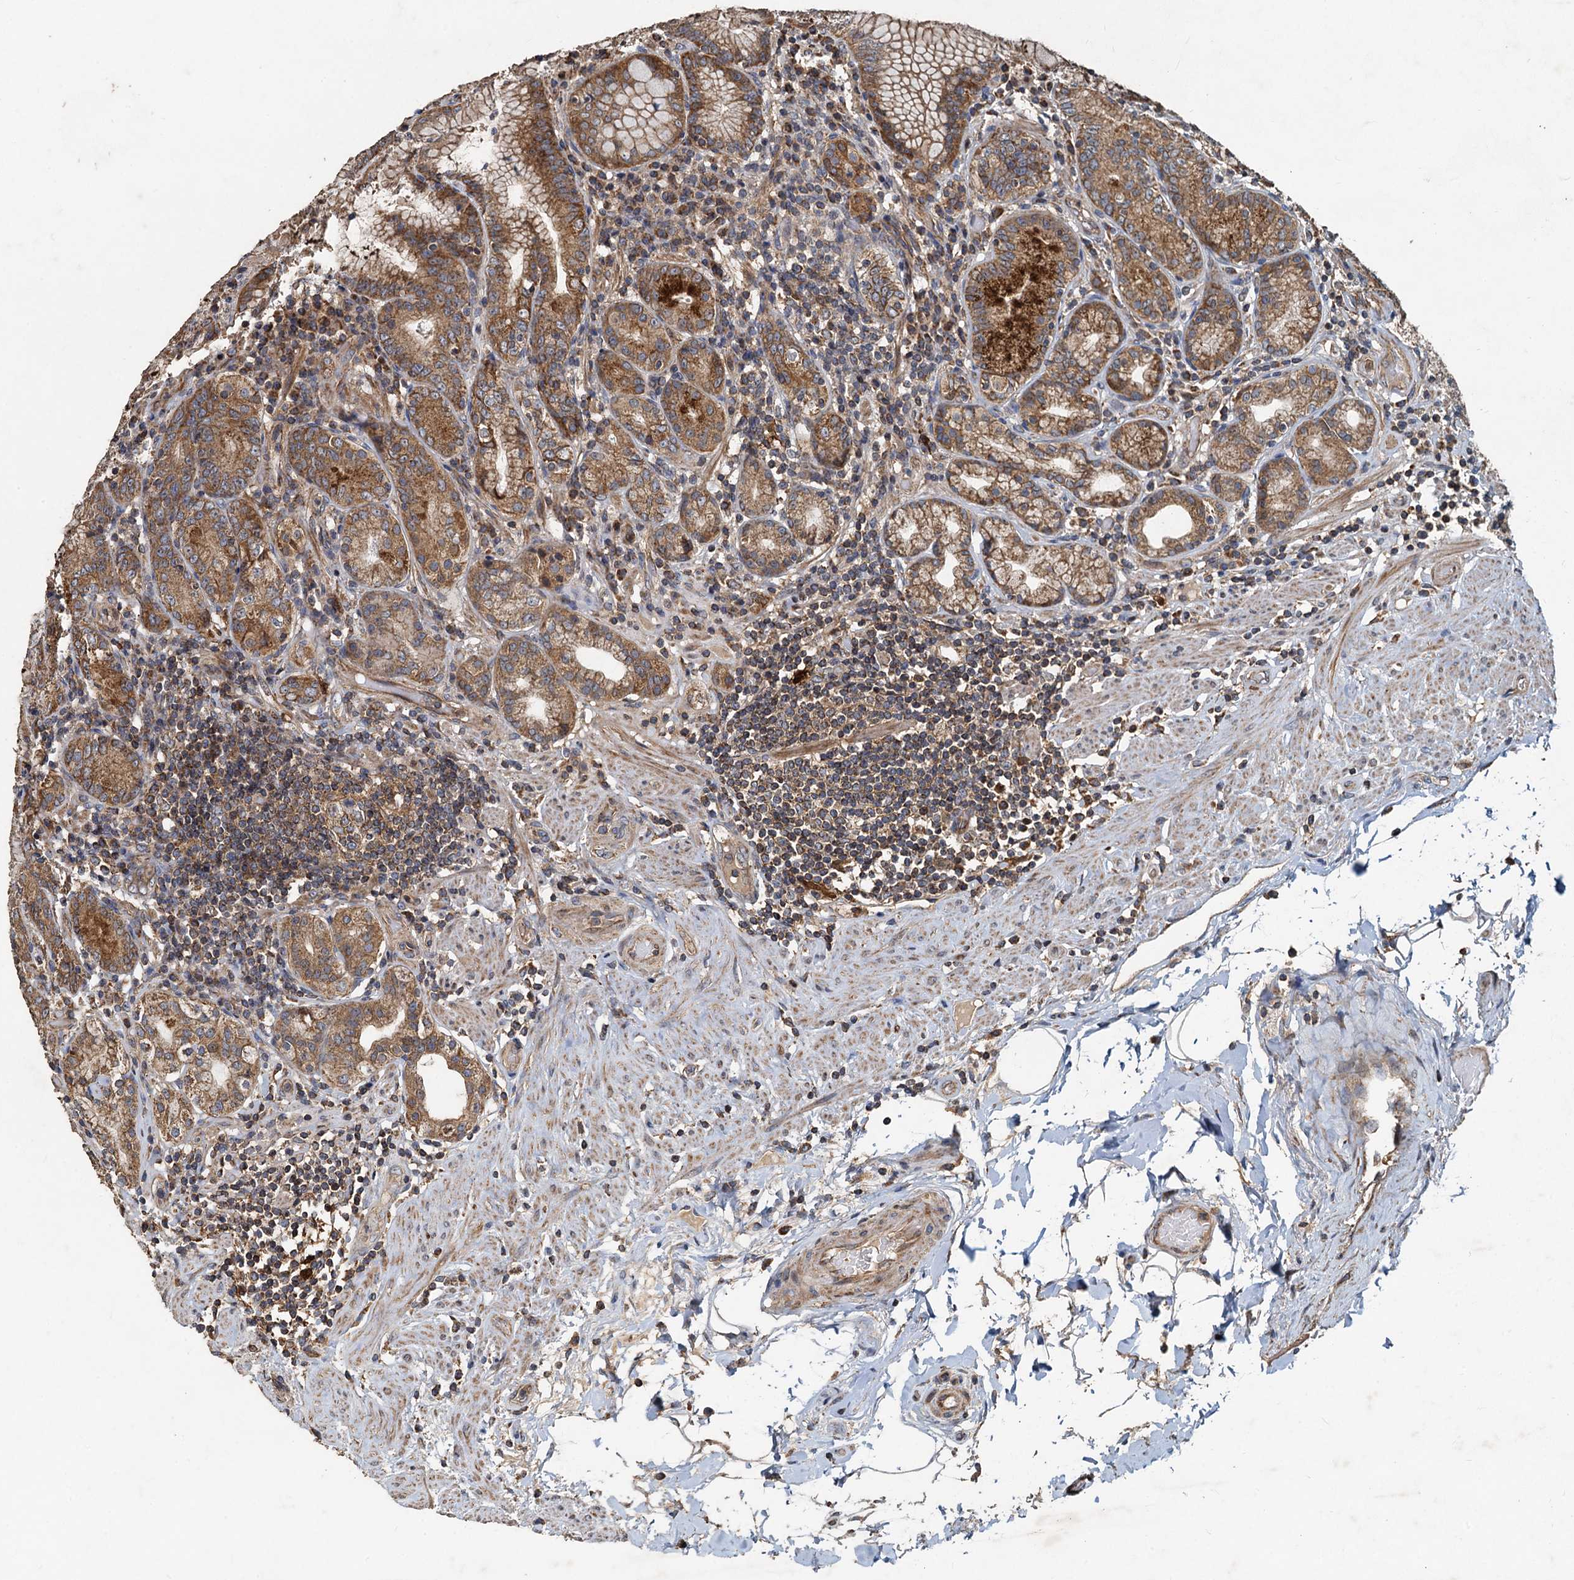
{"staining": {"intensity": "moderate", "quantity": ">75%", "location": "cytoplasmic/membranous"}, "tissue": "stomach", "cell_type": "Glandular cells", "image_type": "normal", "snomed": [{"axis": "morphology", "description": "Normal tissue, NOS"}, {"axis": "topography", "description": "Stomach, upper"}, {"axis": "topography", "description": "Stomach, lower"}], "caption": "Moderate cytoplasmic/membranous positivity for a protein is identified in about >75% of glandular cells of normal stomach using immunohistochemistry (IHC).", "gene": "SDS", "patient": {"sex": "female", "age": 76}}